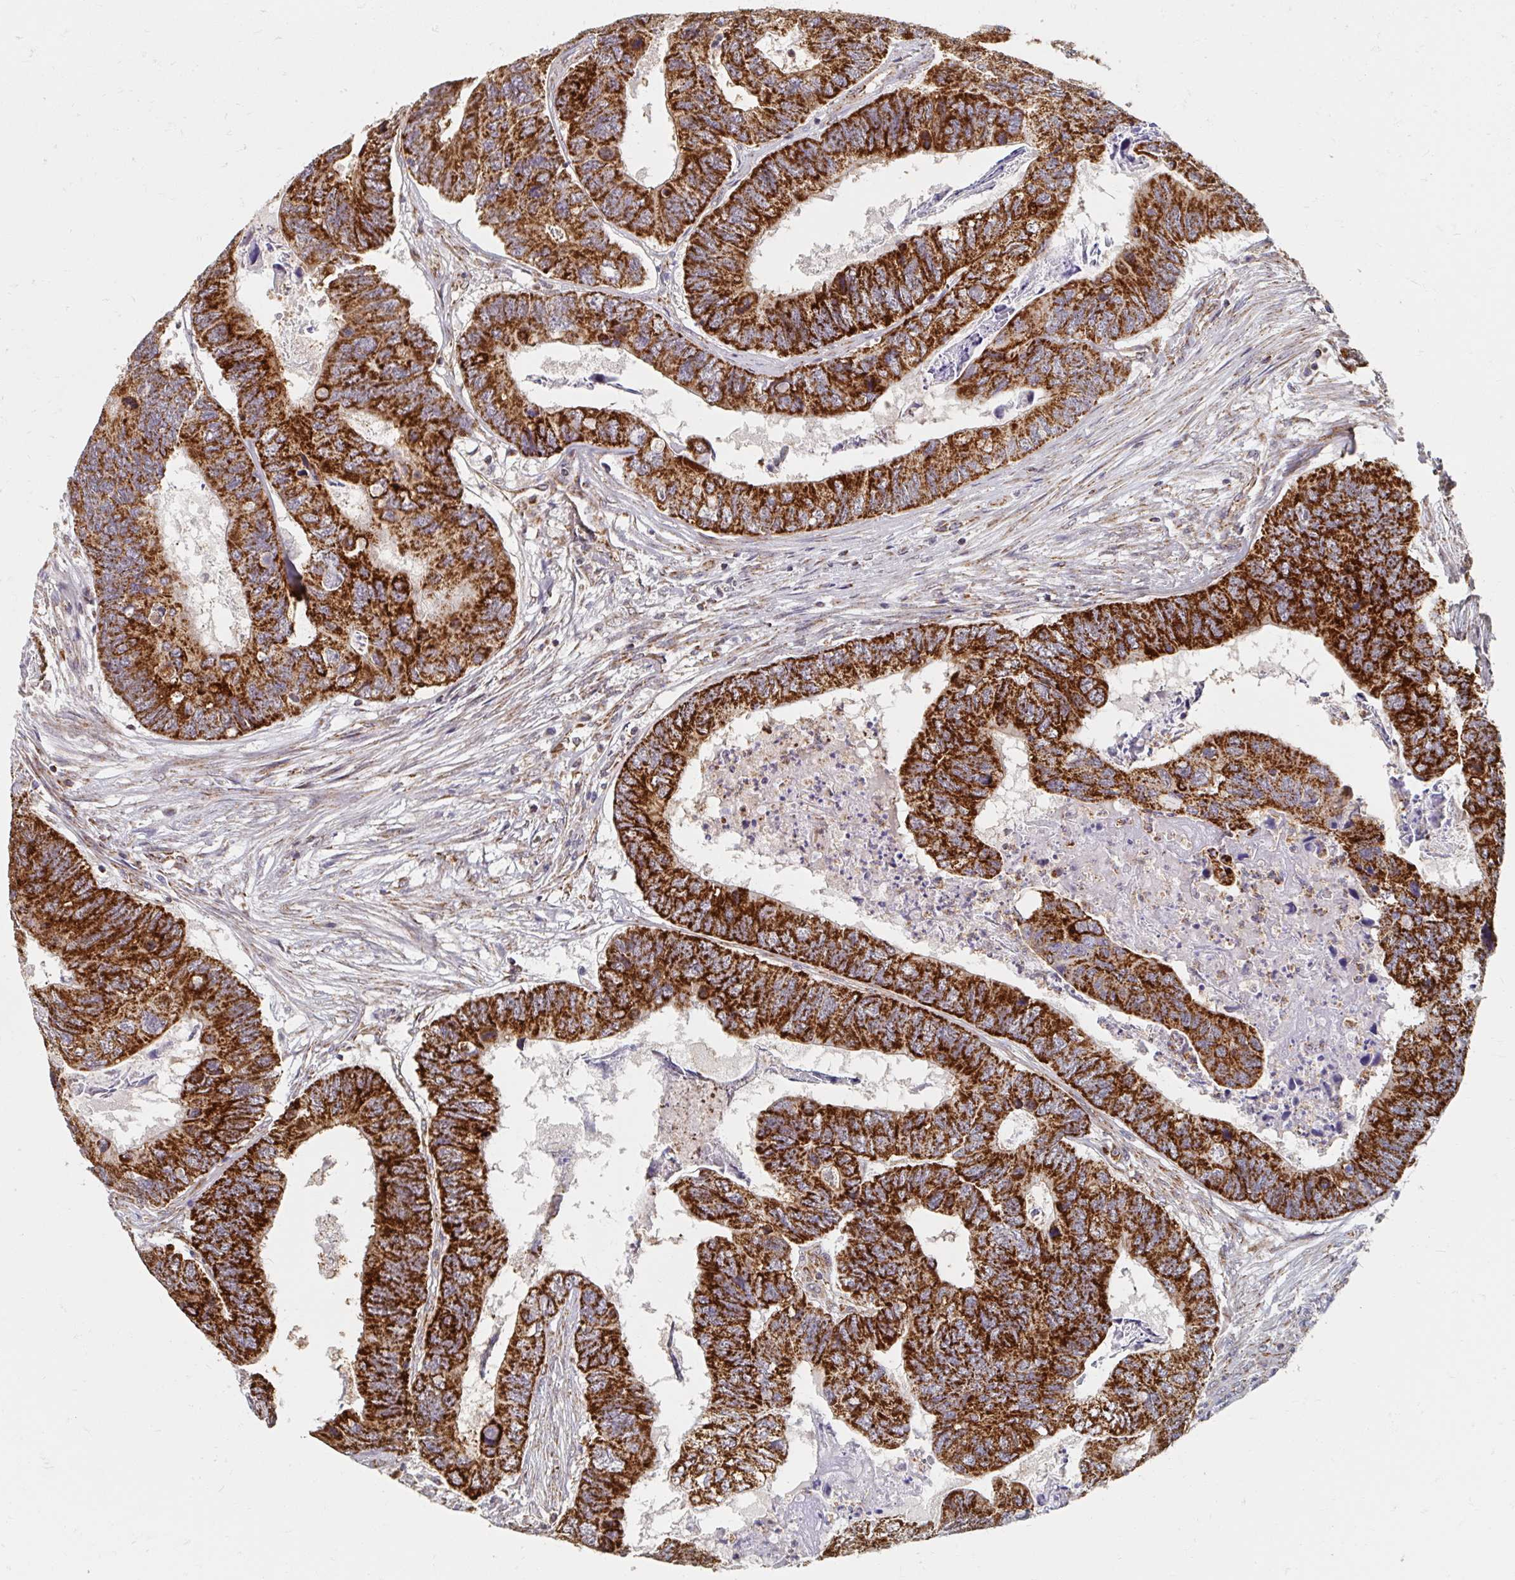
{"staining": {"intensity": "strong", "quantity": ">75%", "location": "cytoplasmic/membranous"}, "tissue": "colorectal cancer", "cell_type": "Tumor cells", "image_type": "cancer", "snomed": [{"axis": "morphology", "description": "Adenocarcinoma, NOS"}, {"axis": "topography", "description": "Colon"}], "caption": "DAB immunohistochemical staining of human colorectal adenocarcinoma displays strong cytoplasmic/membranous protein positivity in approximately >75% of tumor cells. Immunohistochemistry stains the protein of interest in brown and the nuclei are stained blue.", "gene": "MAVS", "patient": {"sex": "female", "age": 67}}